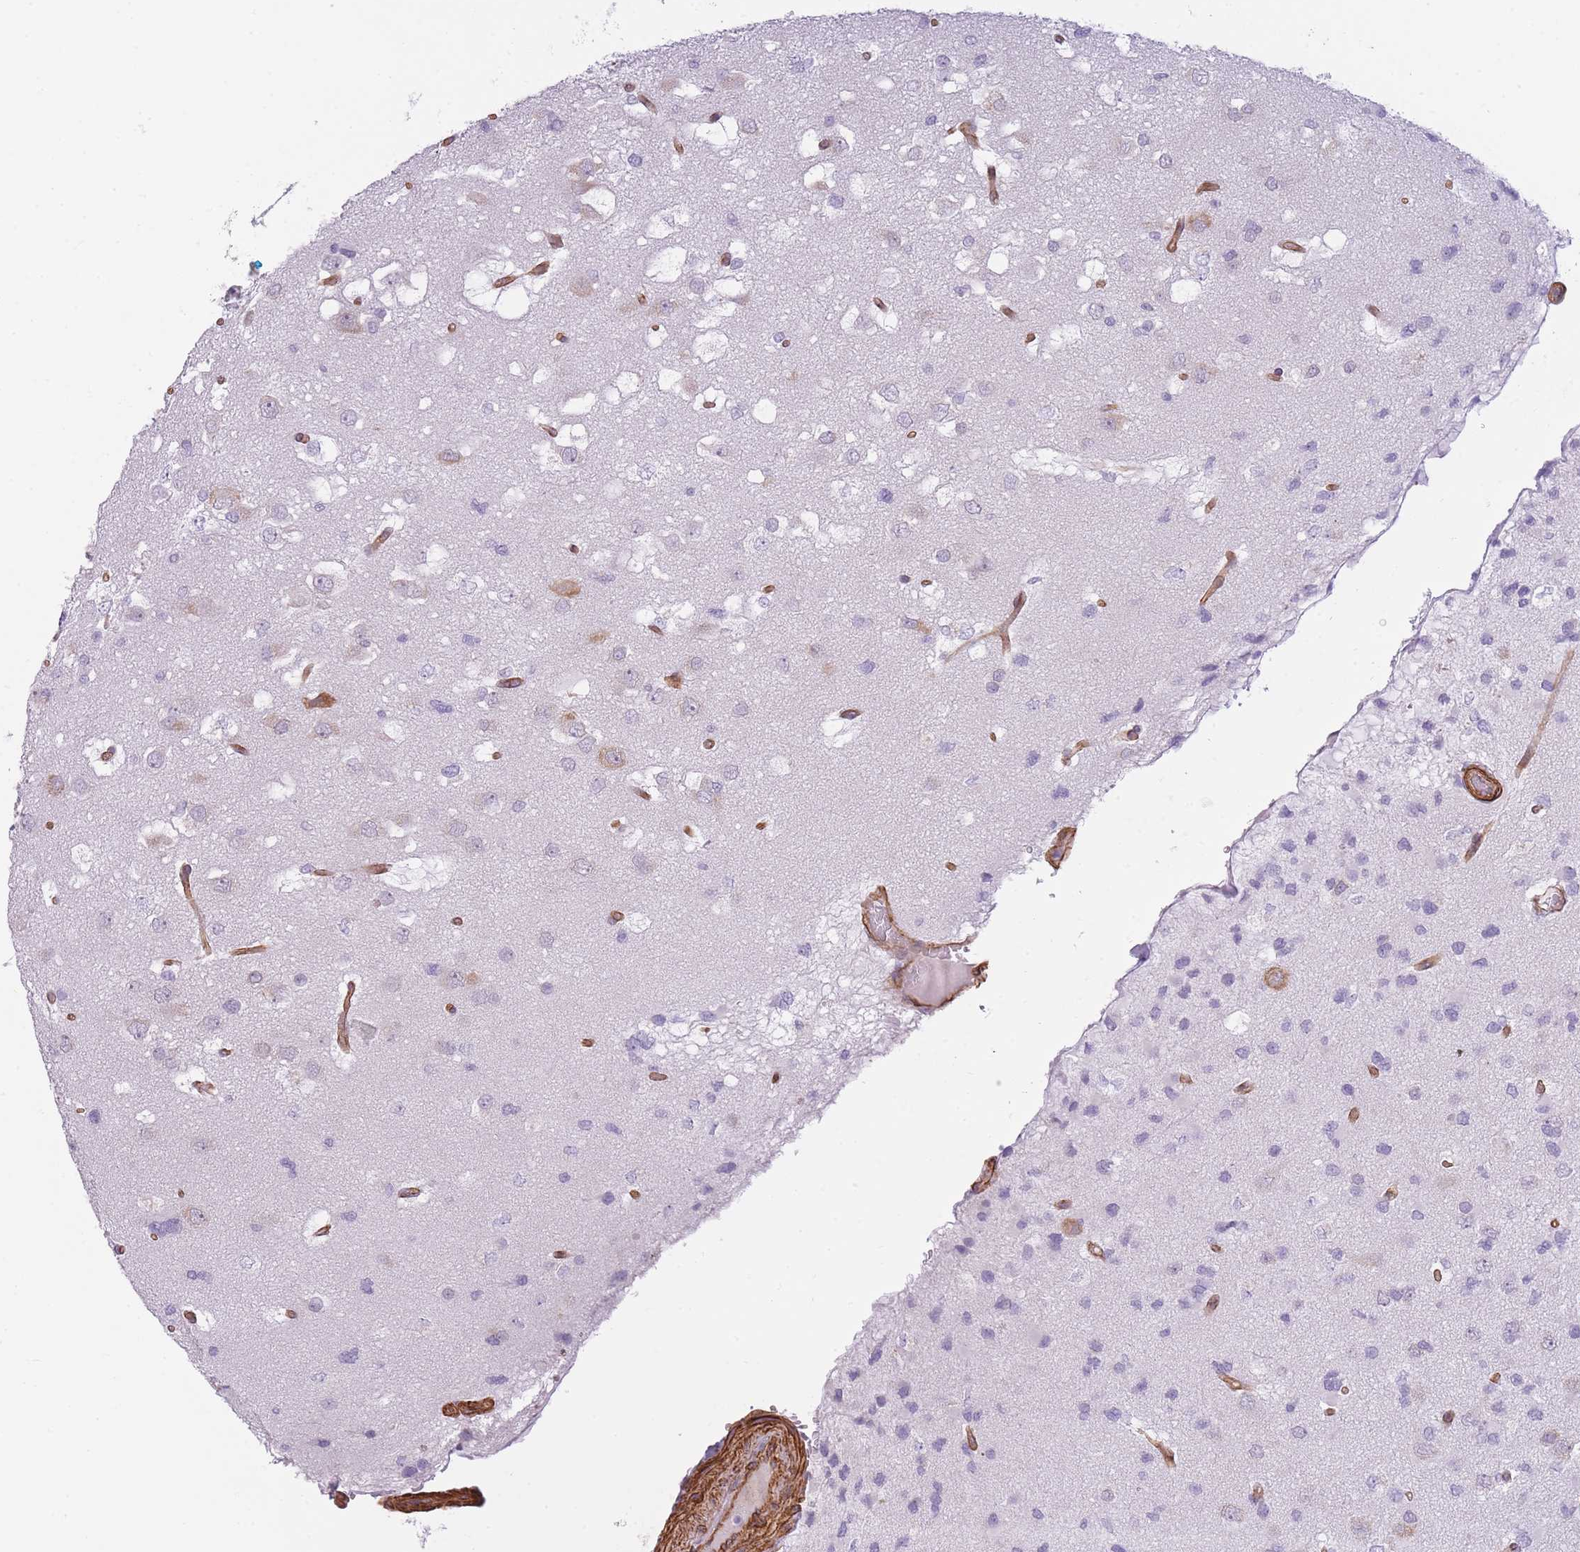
{"staining": {"intensity": "negative", "quantity": "none", "location": "none"}, "tissue": "glioma", "cell_type": "Tumor cells", "image_type": "cancer", "snomed": [{"axis": "morphology", "description": "Glioma, malignant, High grade"}, {"axis": "topography", "description": "Brain"}], "caption": "IHC image of malignant high-grade glioma stained for a protein (brown), which reveals no staining in tumor cells.", "gene": "OR6B3", "patient": {"sex": "male", "age": 53}}